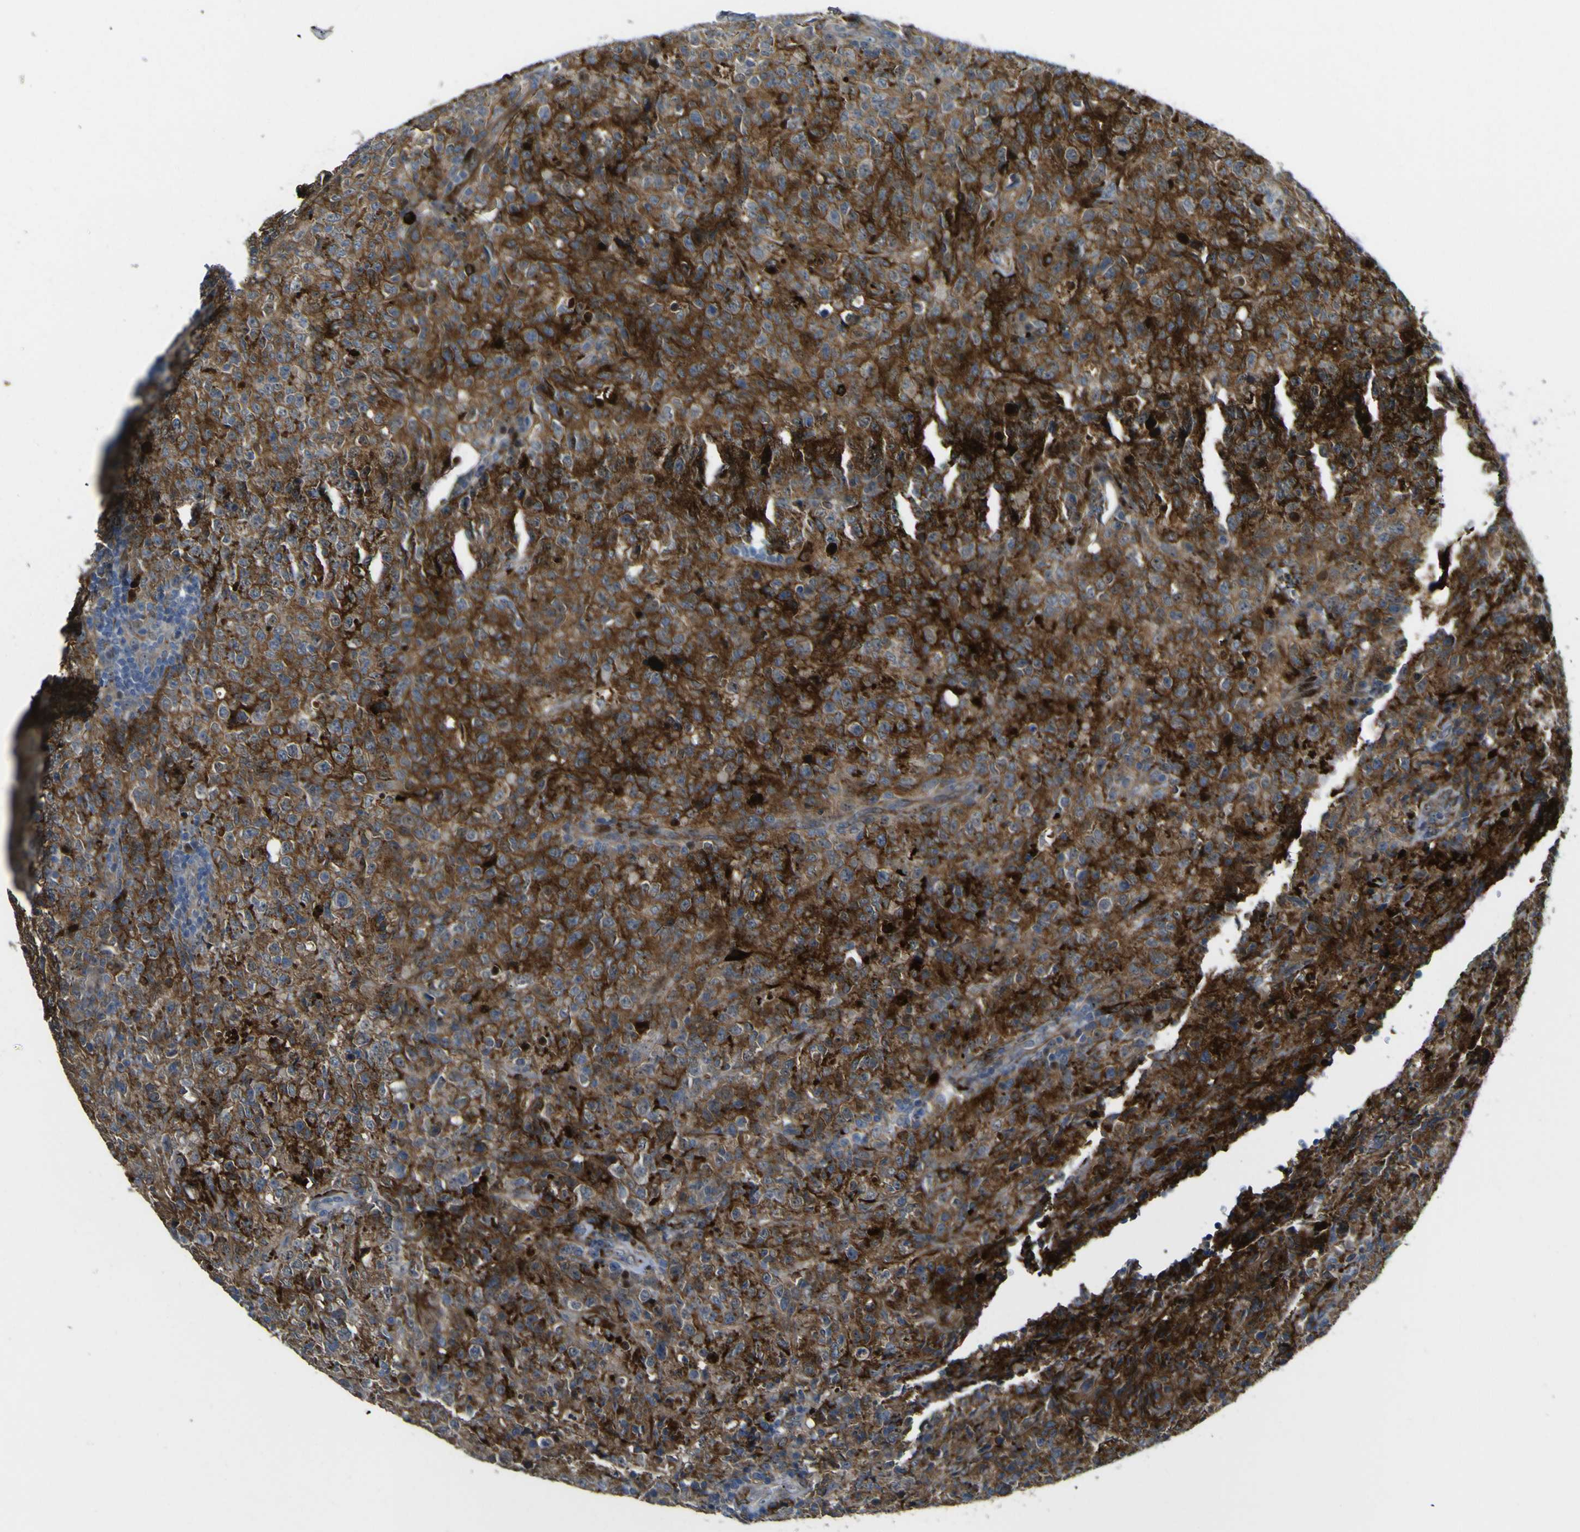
{"staining": {"intensity": "strong", "quantity": ">75%", "location": "cytoplasmic/membranous"}, "tissue": "lymphoma", "cell_type": "Tumor cells", "image_type": "cancer", "snomed": [{"axis": "morphology", "description": "Malignant lymphoma, non-Hodgkin's type, High grade"}, {"axis": "topography", "description": "Tonsil"}], "caption": "Human malignant lymphoma, non-Hodgkin's type (high-grade) stained with a protein marker displays strong staining in tumor cells.", "gene": "LBHD1", "patient": {"sex": "female", "age": 36}}